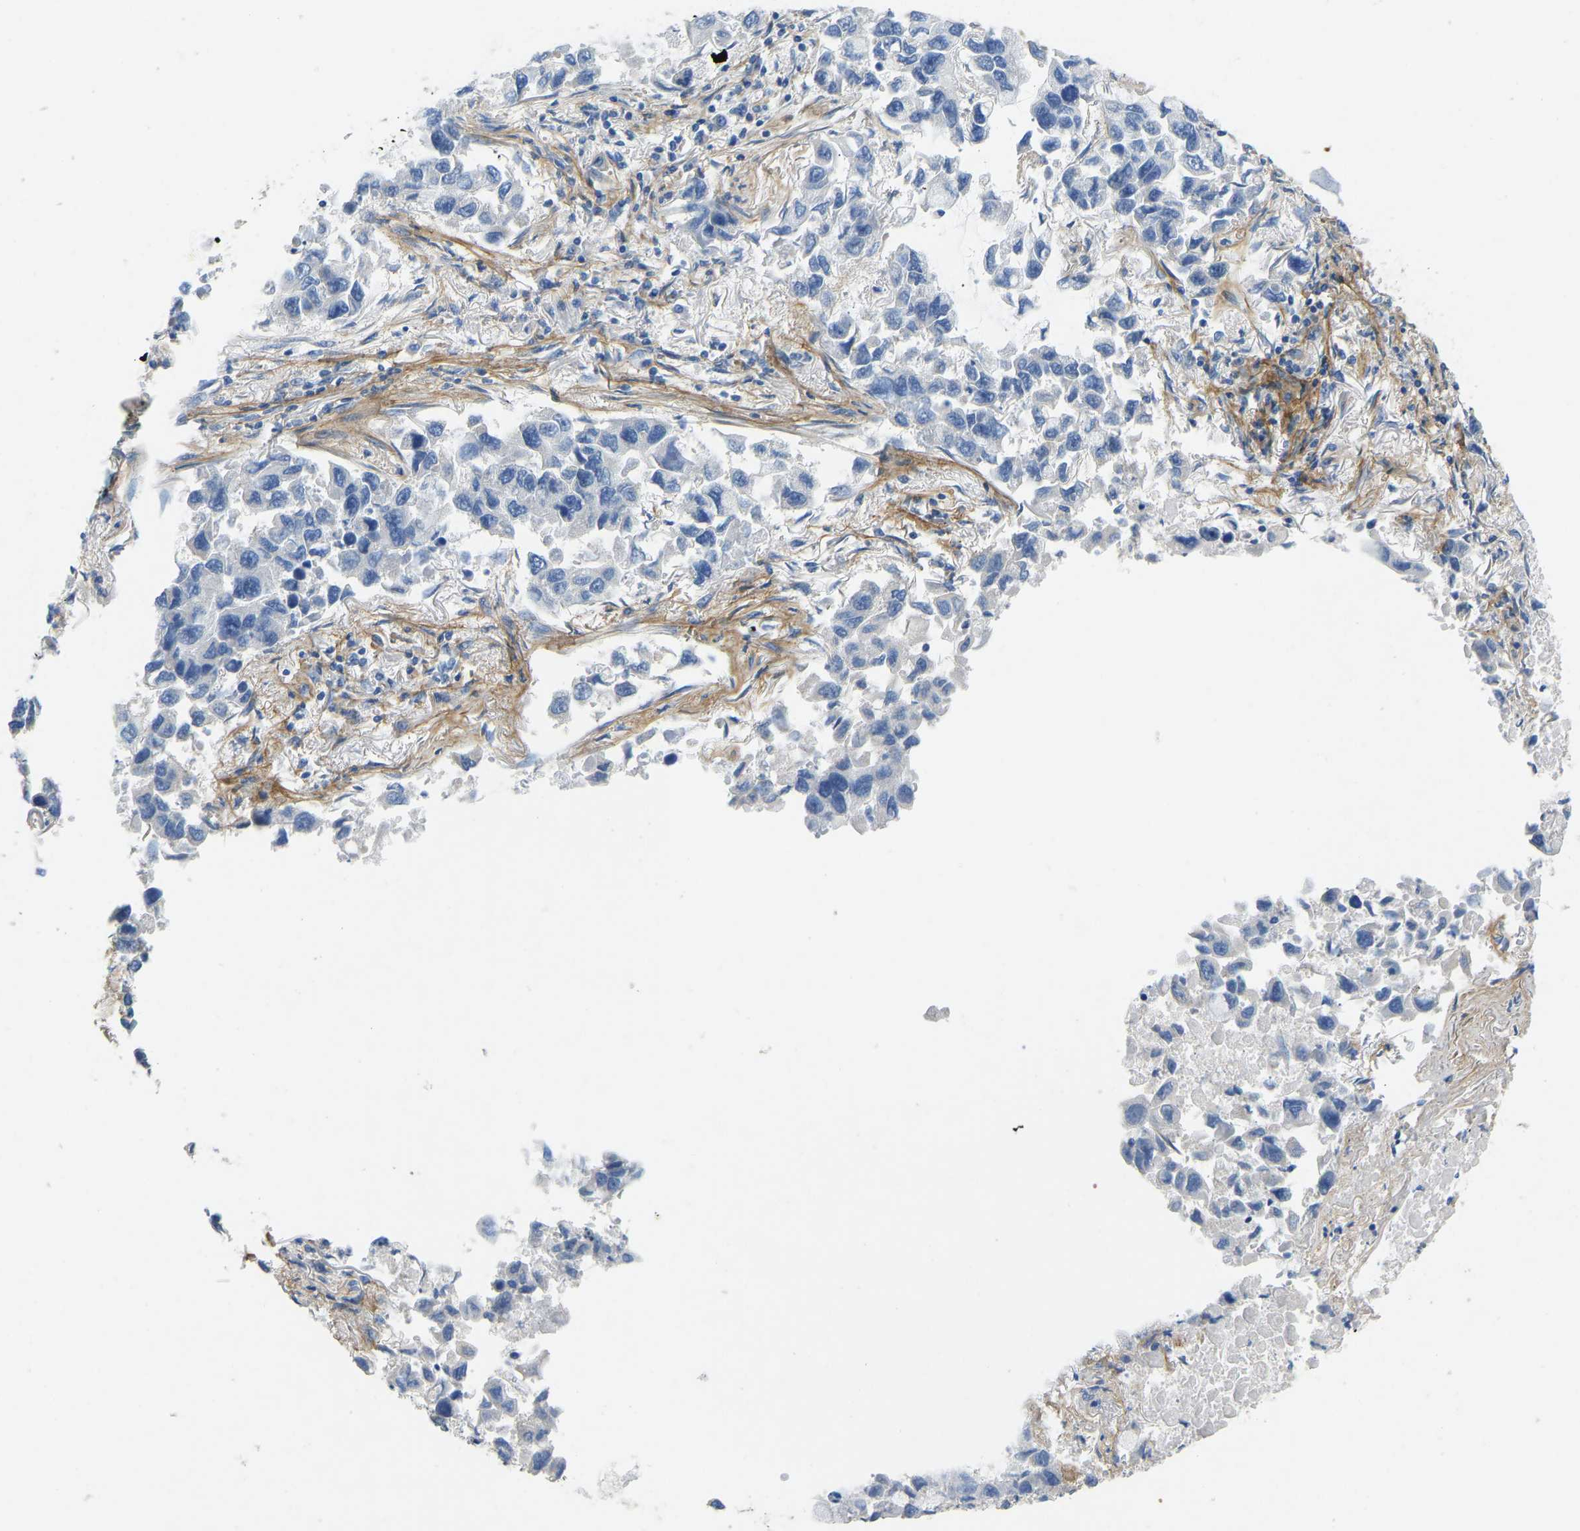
{"staining": {"intensity": "negative", "quantity": "none", "location": "none"}, "tissue": "lung cancer", "cell_type": "Tumor cells", "image_type": "cancer", "snomed": [{"axis": "morphology", "description": "Adenocarcinoma, NOS"}, {"axis": "topography", "description": "Lung"}], "caption": "The immunohistochemistry photomicrograph has no significant expression in tumor cells of lung adenocarcinoma tissue. (DAB (3,3'-diaminobenzidine) IHC visualized using brightfield microscopy, high magnification).", "gene": "TECTA", "patient": {"sex": "male", "age": 64}}